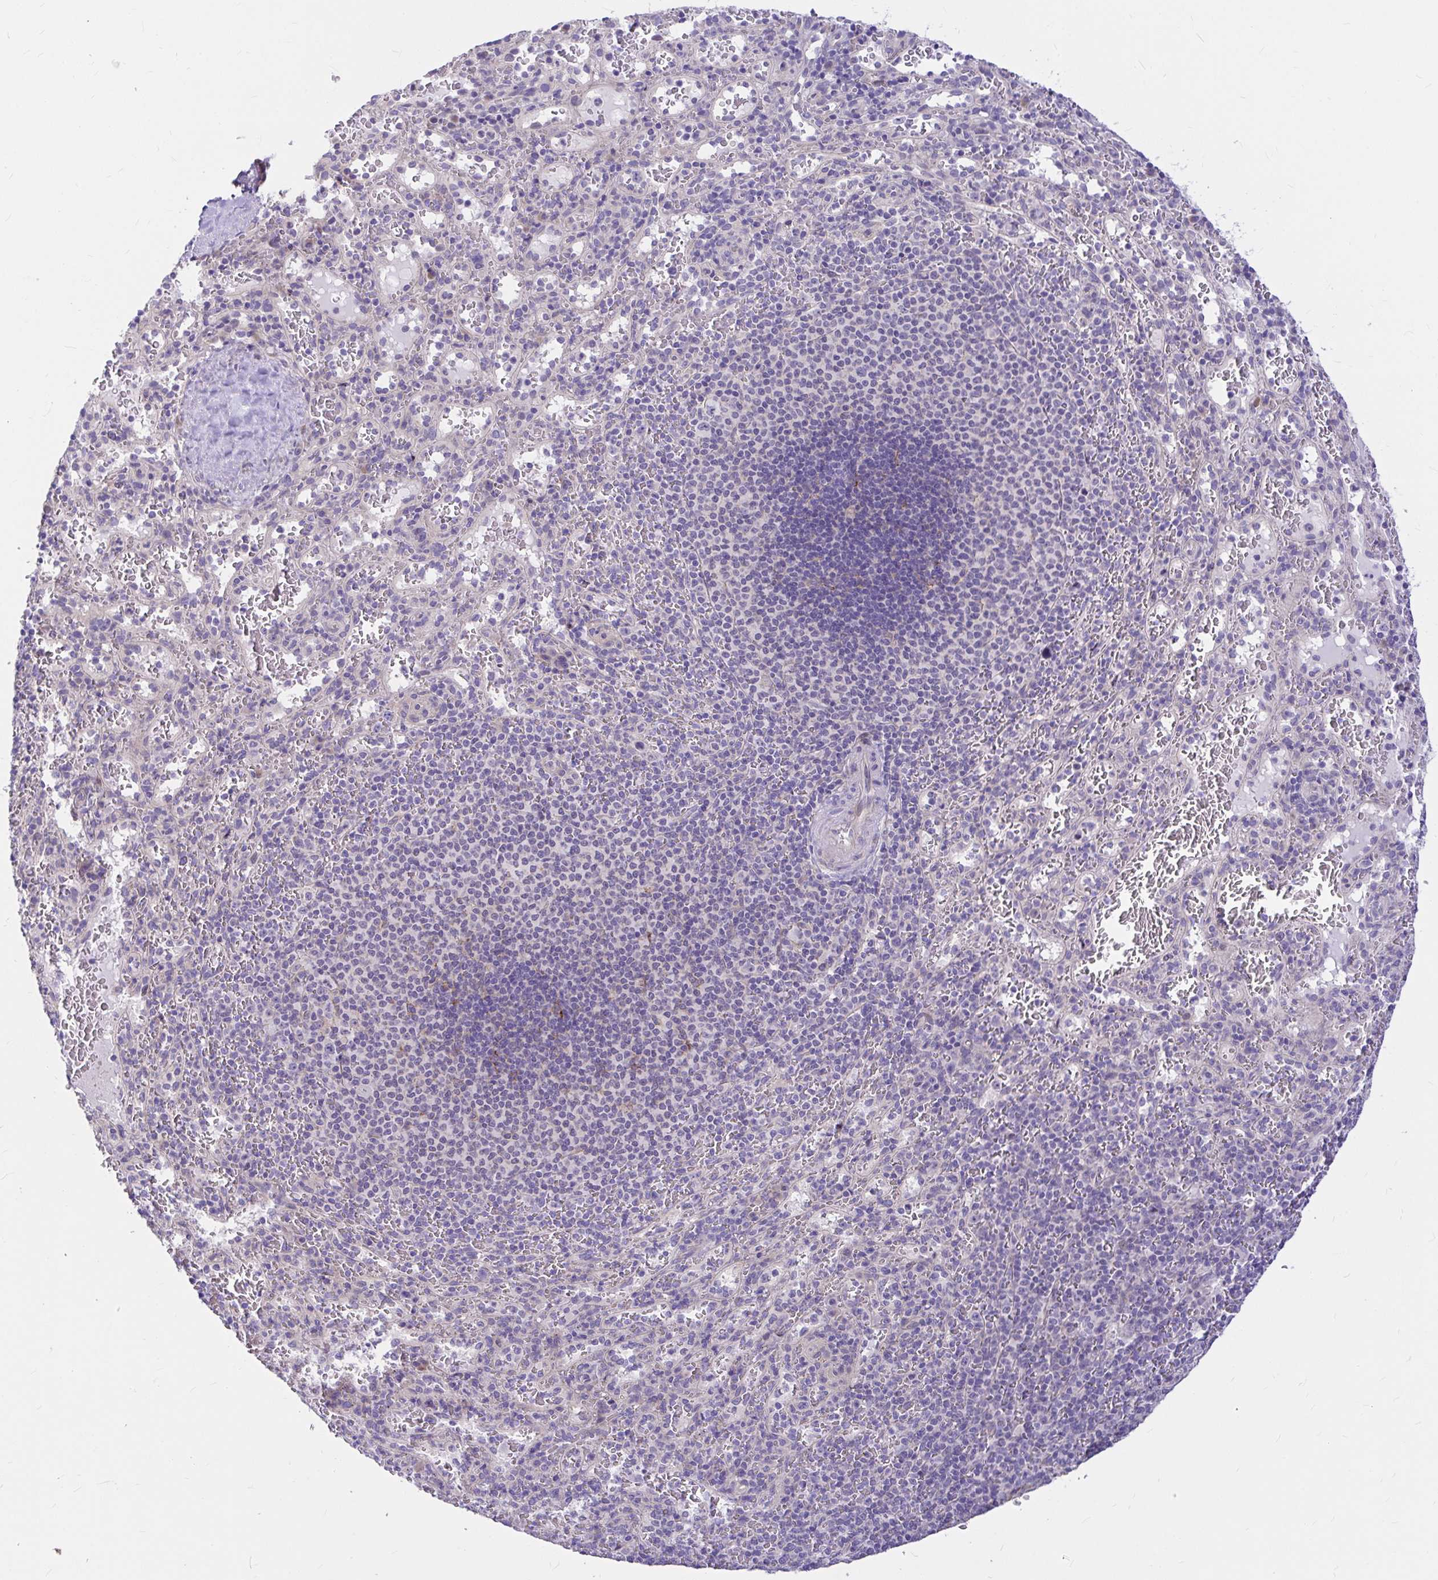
{"staining": {"intensity": "negative", "quantity": "none", "location": "none"}, "tissue": "spleen", "cell_type": "Cells in red pulp", "image_type": "normal", "snomed": [{"axis": "morphology", "description": "Normal tissue, NOS"}, {"axis": "topography", "description": "Spleen"}], "caption": "Immunohistochemistry of normal spleen shows no staining in cells in red pulp. The staining is performed using DAB brown chromogen with nuclei counter-stained in using hematoxylin.", "gene": "GABBR2", "patient": {"sex": "male", "age": 57}}